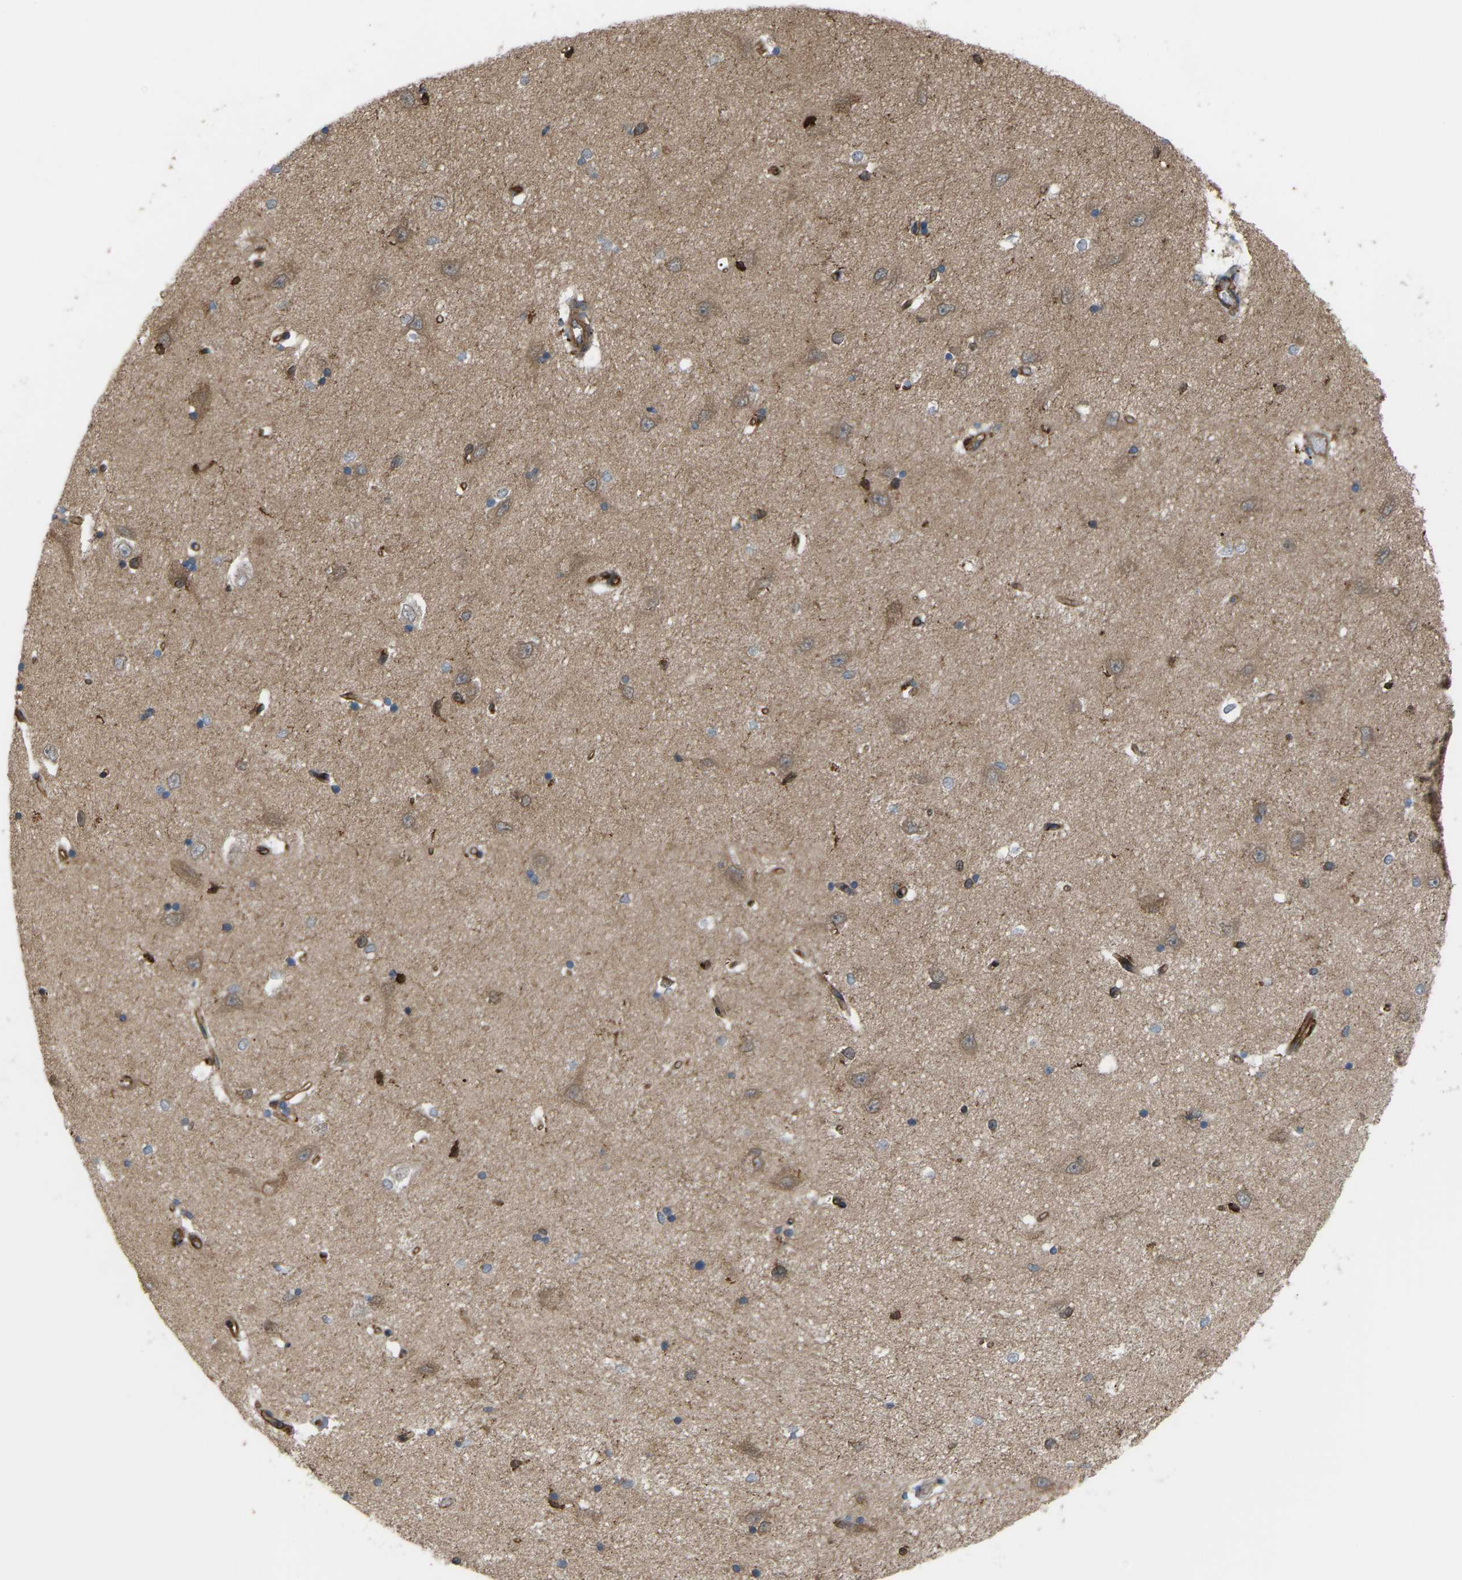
{"staining": {"intensity": "weak", "quantity": "25%-75%", "location": "cytoplasmic/membranous"}, "tissue": "hippocampus", "cell_type": "Glial cells", "image_type": "normal", "snomed": [{"axis": "morphology", "description": "Normal tissue, NOS"}, {"axis": "topography", "description": "Hippocampus"}], "caption": "High-magnification brightfield microscopy of unremarkable hippocampus stained with DAB (brown) and counterstained with hematoxylin (blue). glial cells exhibit weak cytoplasmic/membranous expression is appreciated in about25%-75% of cells. (DAB (3,3'-diaminobenzidine) = brown stain, brightfield microscopy at high magnification).", "gene": "PICALM", "patient": {"sex": "male", "age": 45}}